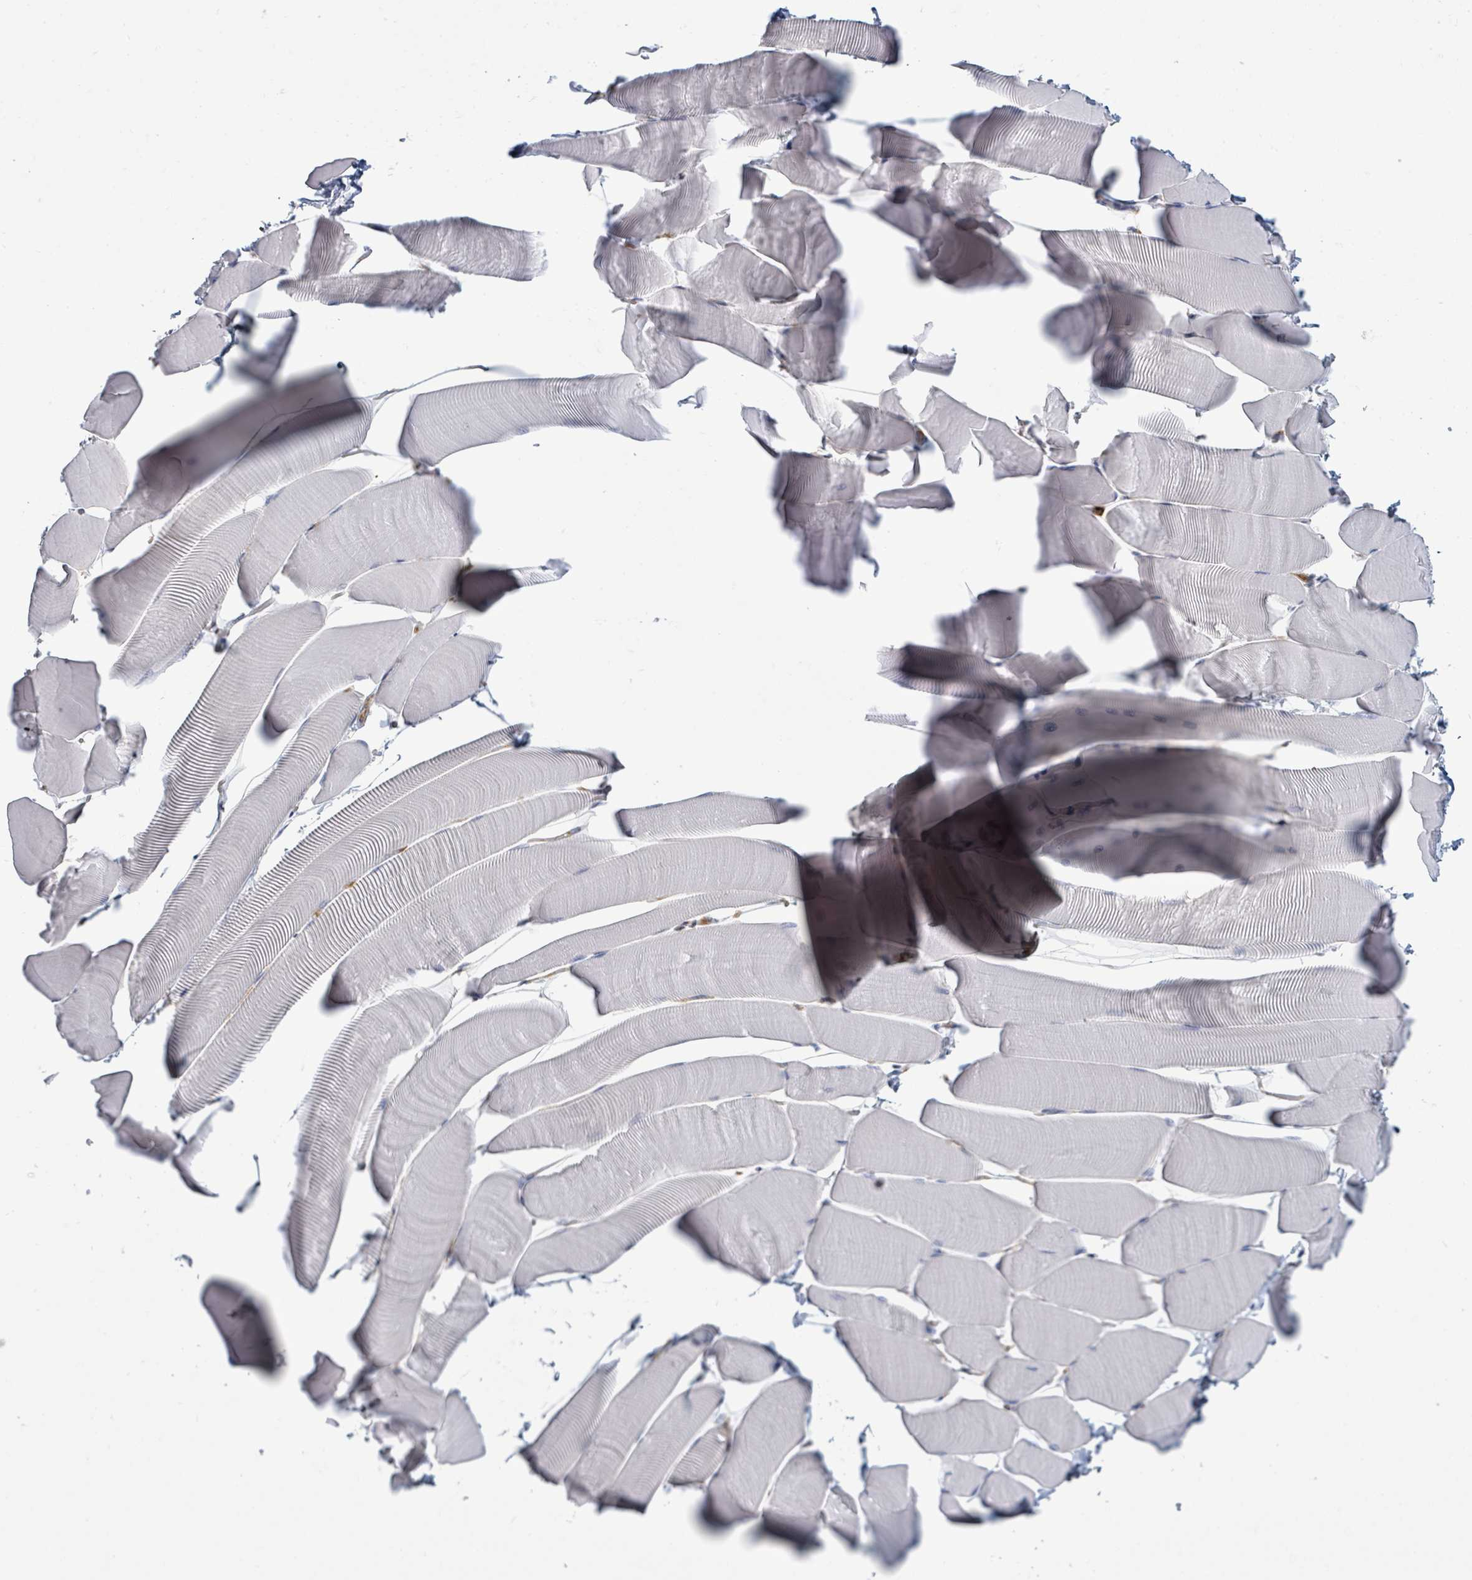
{"staining": {"intensity": "negative", "quantity": "none", "location": "none"}, "tissue": "skeletal muscle", "cell_type": "Myocytes", "image_type": "normal", "snomed": [{"axis": "morphology", "description": "Normal tissue, NOS"}, {"axis": "topography", "description": "Skeletal muscle"}], "caption": "DAB (3,3'-diaminobenzidine) immunohistochemical staining of unremarkable skeletal muscle demonstrates no significant expression in myocytes.", "gene": "TNFRSF14", "patient": {"sex": "male", "age": 25}}